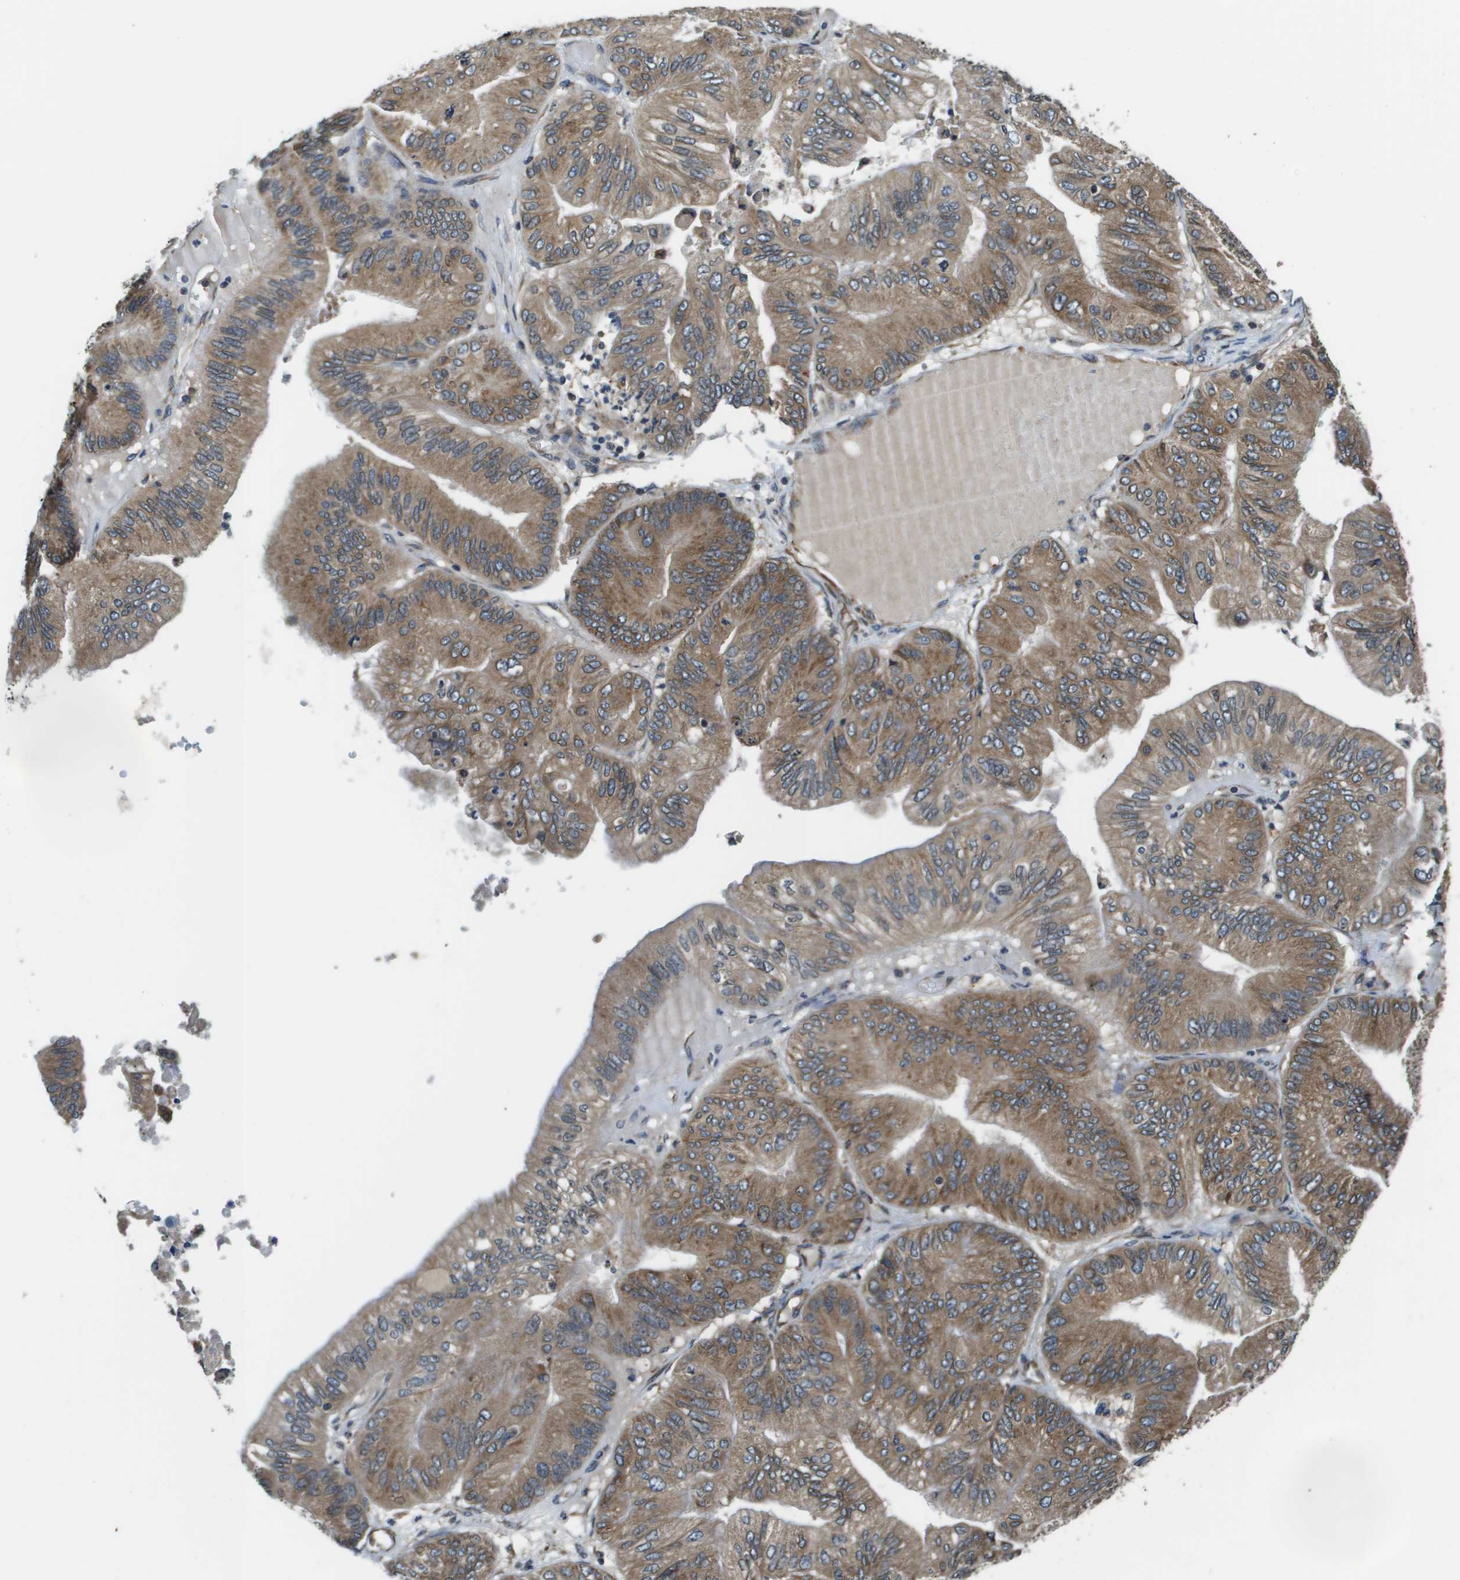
{"staining": {"intensity": "moderate", "quantity": ">75%", "location": "cytoplasmic/membranous"}, "tissue": "ovarian cancer", "cell_type": "Tumor cells", "image_type": "cancer", "snomed": [{"axis": "morphology", "description": "Cystadenocarcinoma, mucinous, NOS"}, {"axis": "topography", "description": "Ovary"}], "caption": "Human mucinous cystadenocarcinoma (ovarian) stained for a protein (brown) shows moderate cytoplasmic/membranous positive positivity in approximately >75% of tumor cells.", "gene": "SEC62", "patient": {"sex": "female", "age": 61}}